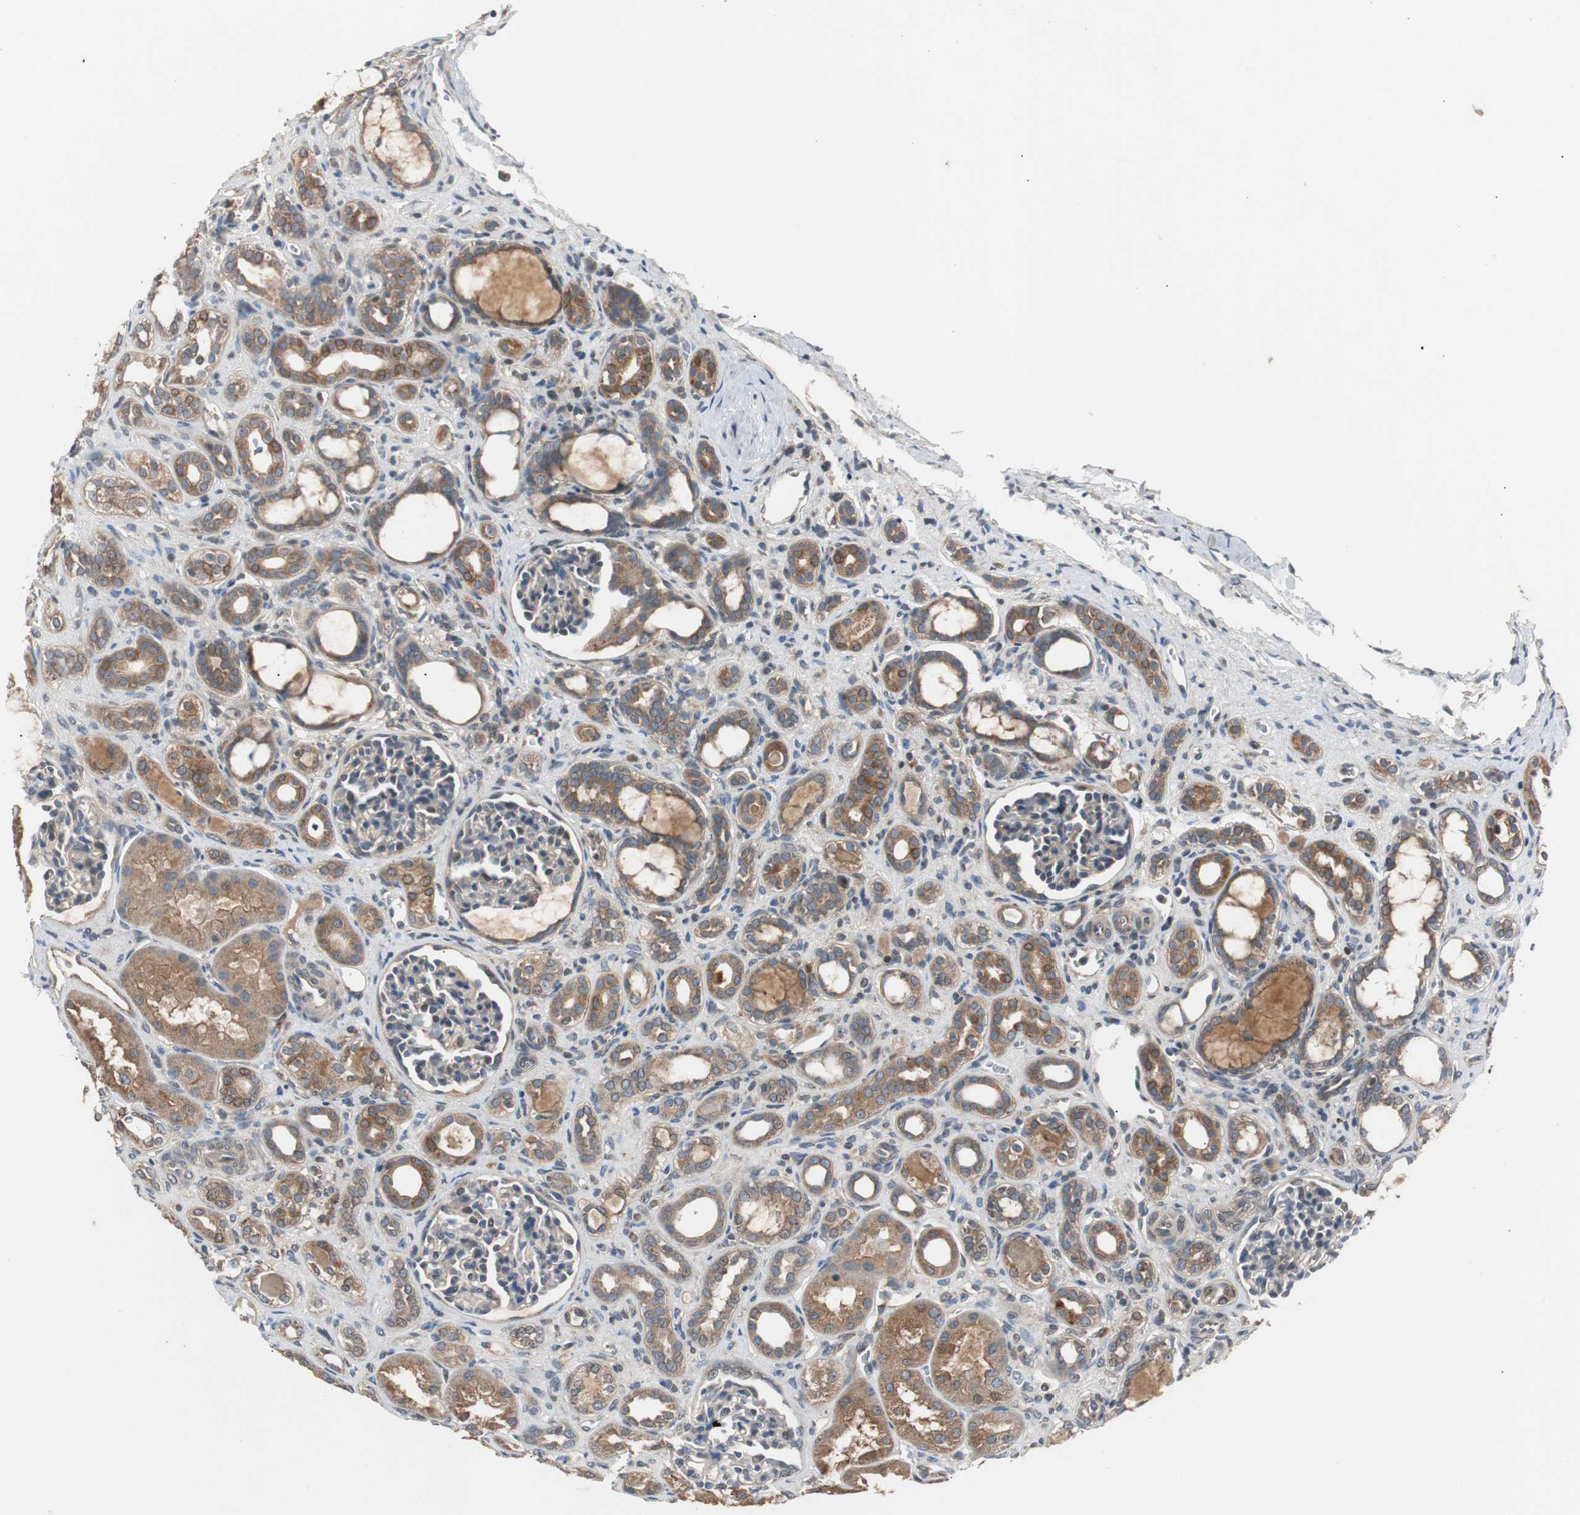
{"staining": {"intensity": "weak", "quantity": "25%-75%", "location": "cytoplasmic/membranous"}, "tissue": "kidney", "cell_type": "Cells in glomeruli", "image_type": "normal", "snomed": [{"axis": "morphology", "description": "Normal tissue, NOS"}, {"axis": "topography", "description": "Kidney"}], "caption": "Immunohistochemical staining of normal human kidney displays weak cytoplasmic/membranous protein staining in about 25%-75% of cells in glomeruli.", "gene": "ZMPSTE24", "patient": {"sex": "male", "age": 7}}